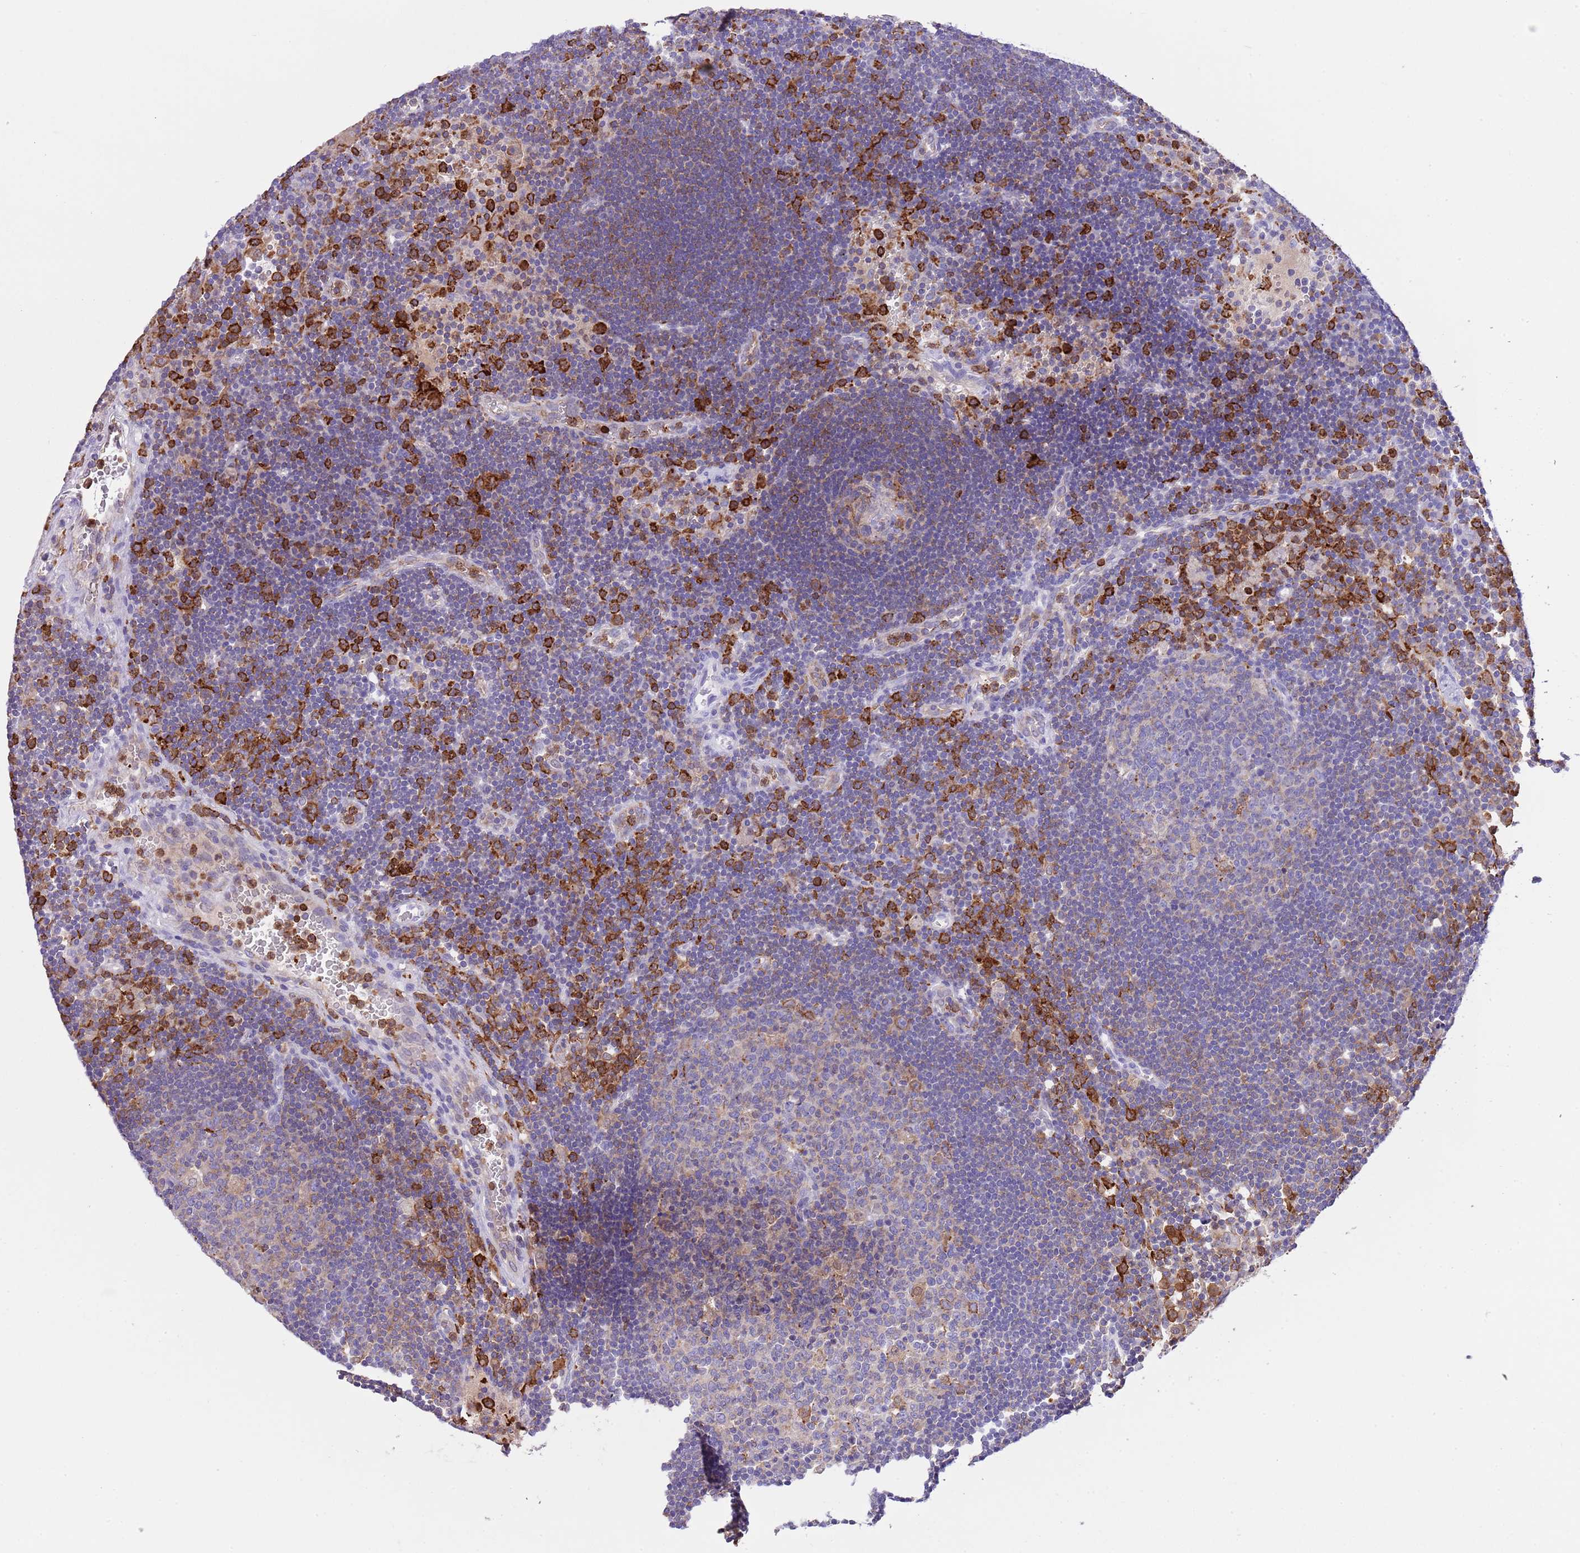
{"staining": {"intensity": "weak", "quantity": "<25%", "location": "cytoplasmic/membranous"}, "tissue": "lymph node", "cell_type": "Germinal center cells", "image_type": "normal", "snomed": [{"axis": "morphology", "description": "Normal tissue, NOS"}, {"axis": "topography", "description": "Lymph node"}], "caption": "The image shows no significant expression in germinal center cells of lymph node. (DAB (3,3'-diaminobenzidine) immunohistochemistry (IHC), high magnification).", "gene": "EFHD2", "patient": {"sex": "male", "age": 62}}